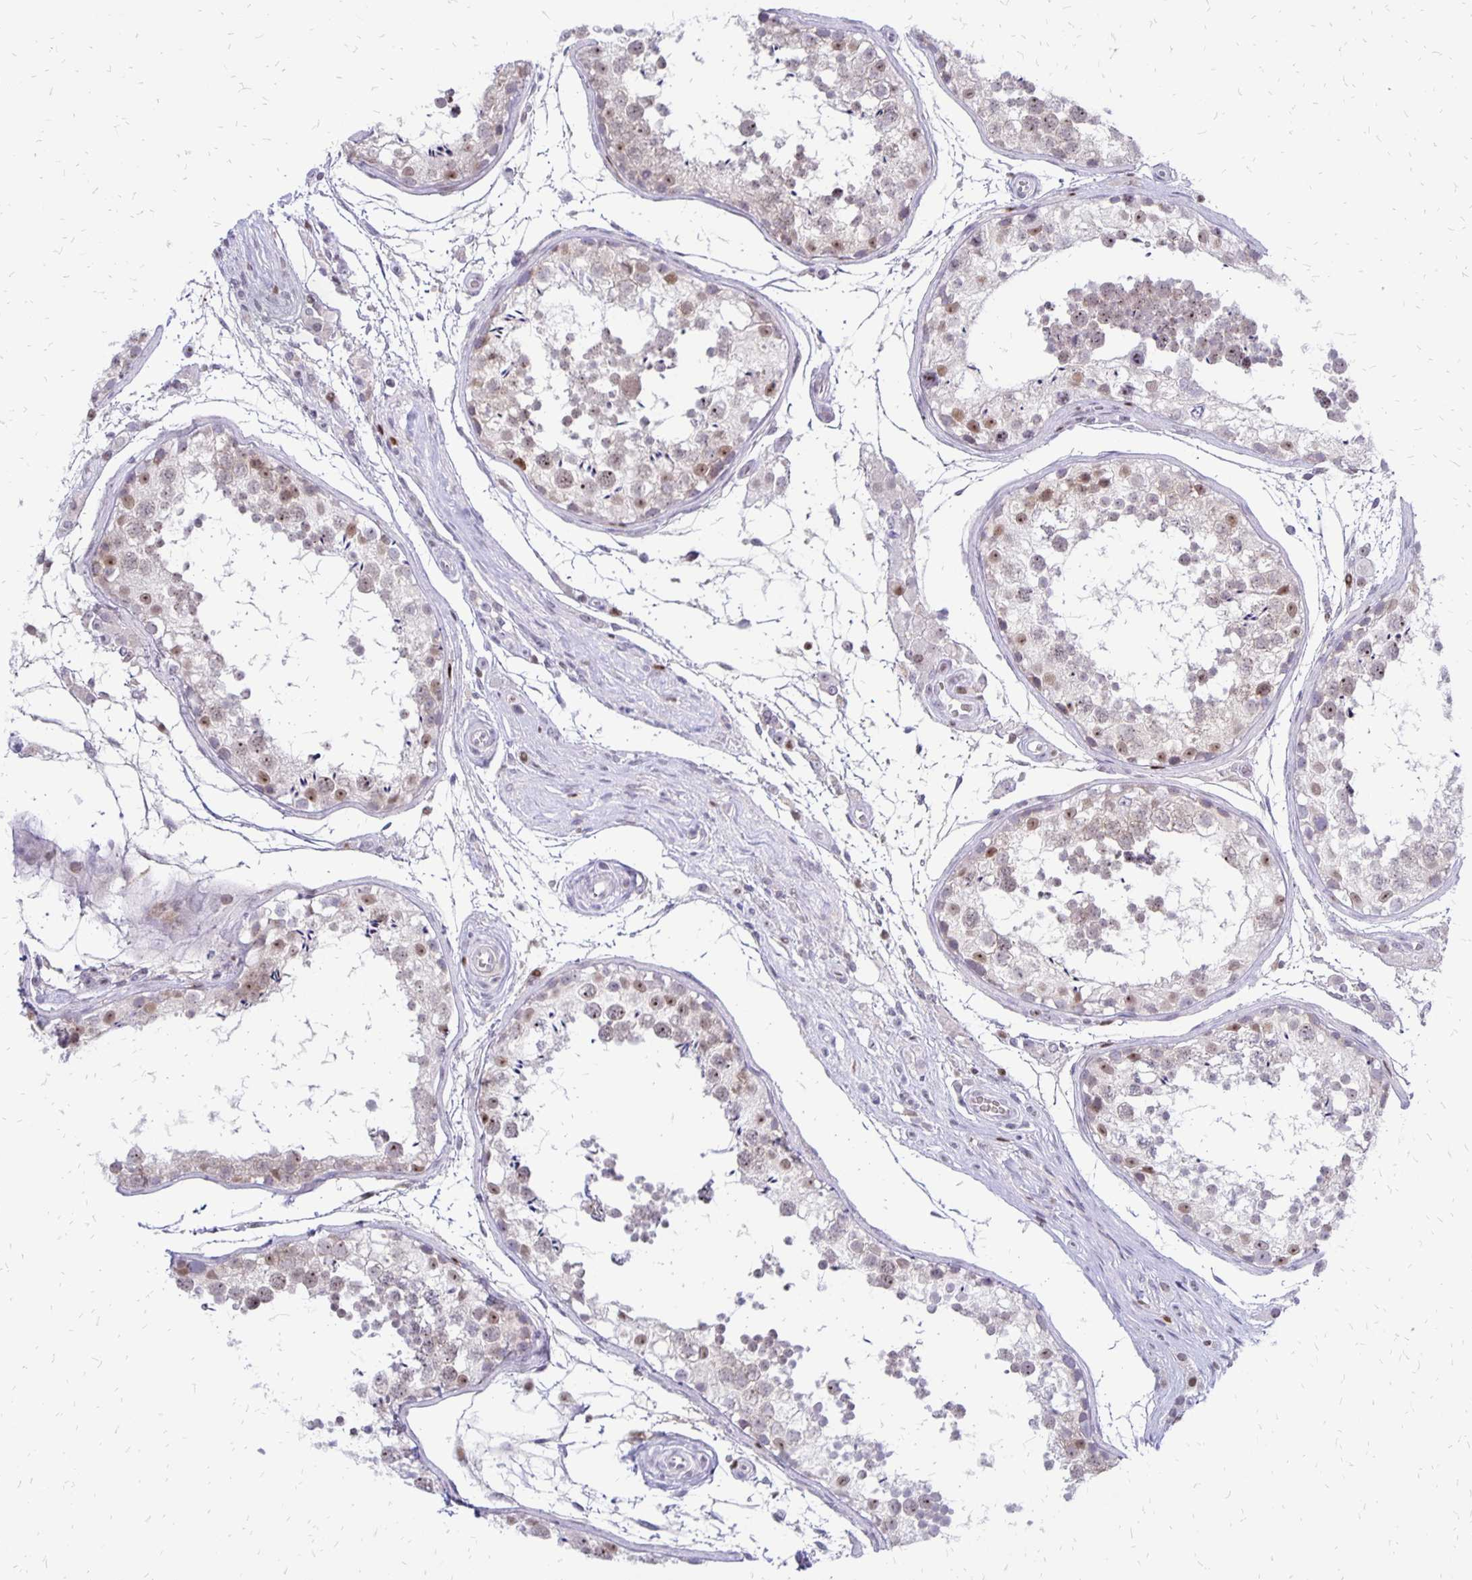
{"staining": {"intensity": "weak", "quantity": "<25%", "location": "nuclear"}, "tissue": "testis", "cell_type": "Cells in seminiferous ducts", "image_type": "normal", "snomed": [{"axis": "morphology", "description": "Normal tissue, NOS"}, {"axis": "morphology", "description": "Seminoma, NOS"}, {"axis": "topography", "description": "Testis"}], "caption": "The photomicrograph shows no significant staining in cells in seminiferous ducts of testis.", "gene": "DCK", "patient": {"sex": "male", "age": 29}}